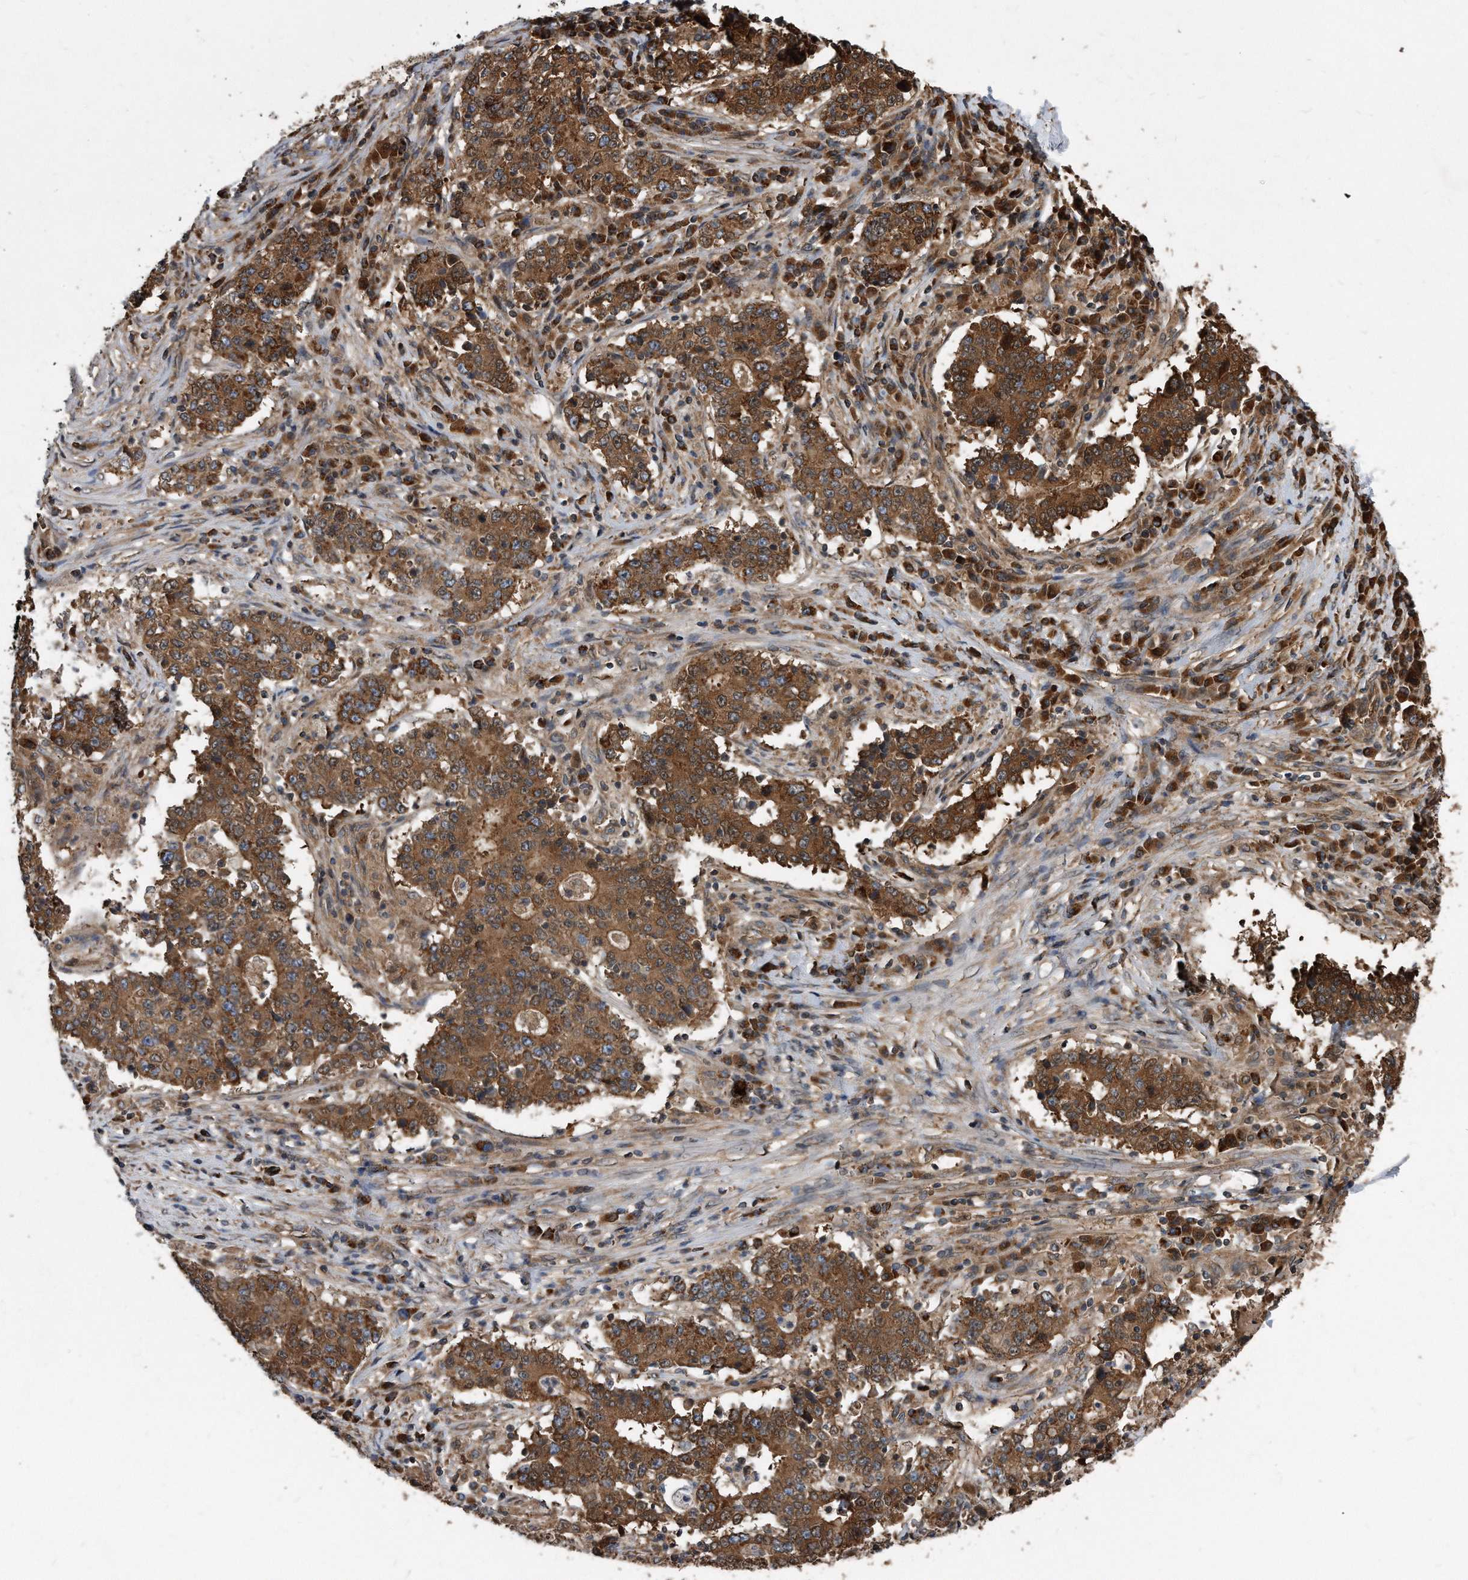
{"staining": {"intensity": "moderate", "quantity": ">75%", "location": "cytoplasmic/membranous"}, "tissue": "stomach cancer", "cell_type": "Tumor cells", "image_type": "cancer", "snomed": [{"axis": "morphology", "description": "Adenocarcinoma, NOS"}, {"axis": "topography", "description": "Stomach"}], "caption": "Protein staining of stomach cancer (adenocarcinoma) tissue displays moderate cytoplasmic/membranous staining in approximately >75% of tumor cells. (DAB = brown stain, brightfield microscopy at high magnification).", "gene": "FAM136A", "patient": {"sex": "male", "age": 59}}